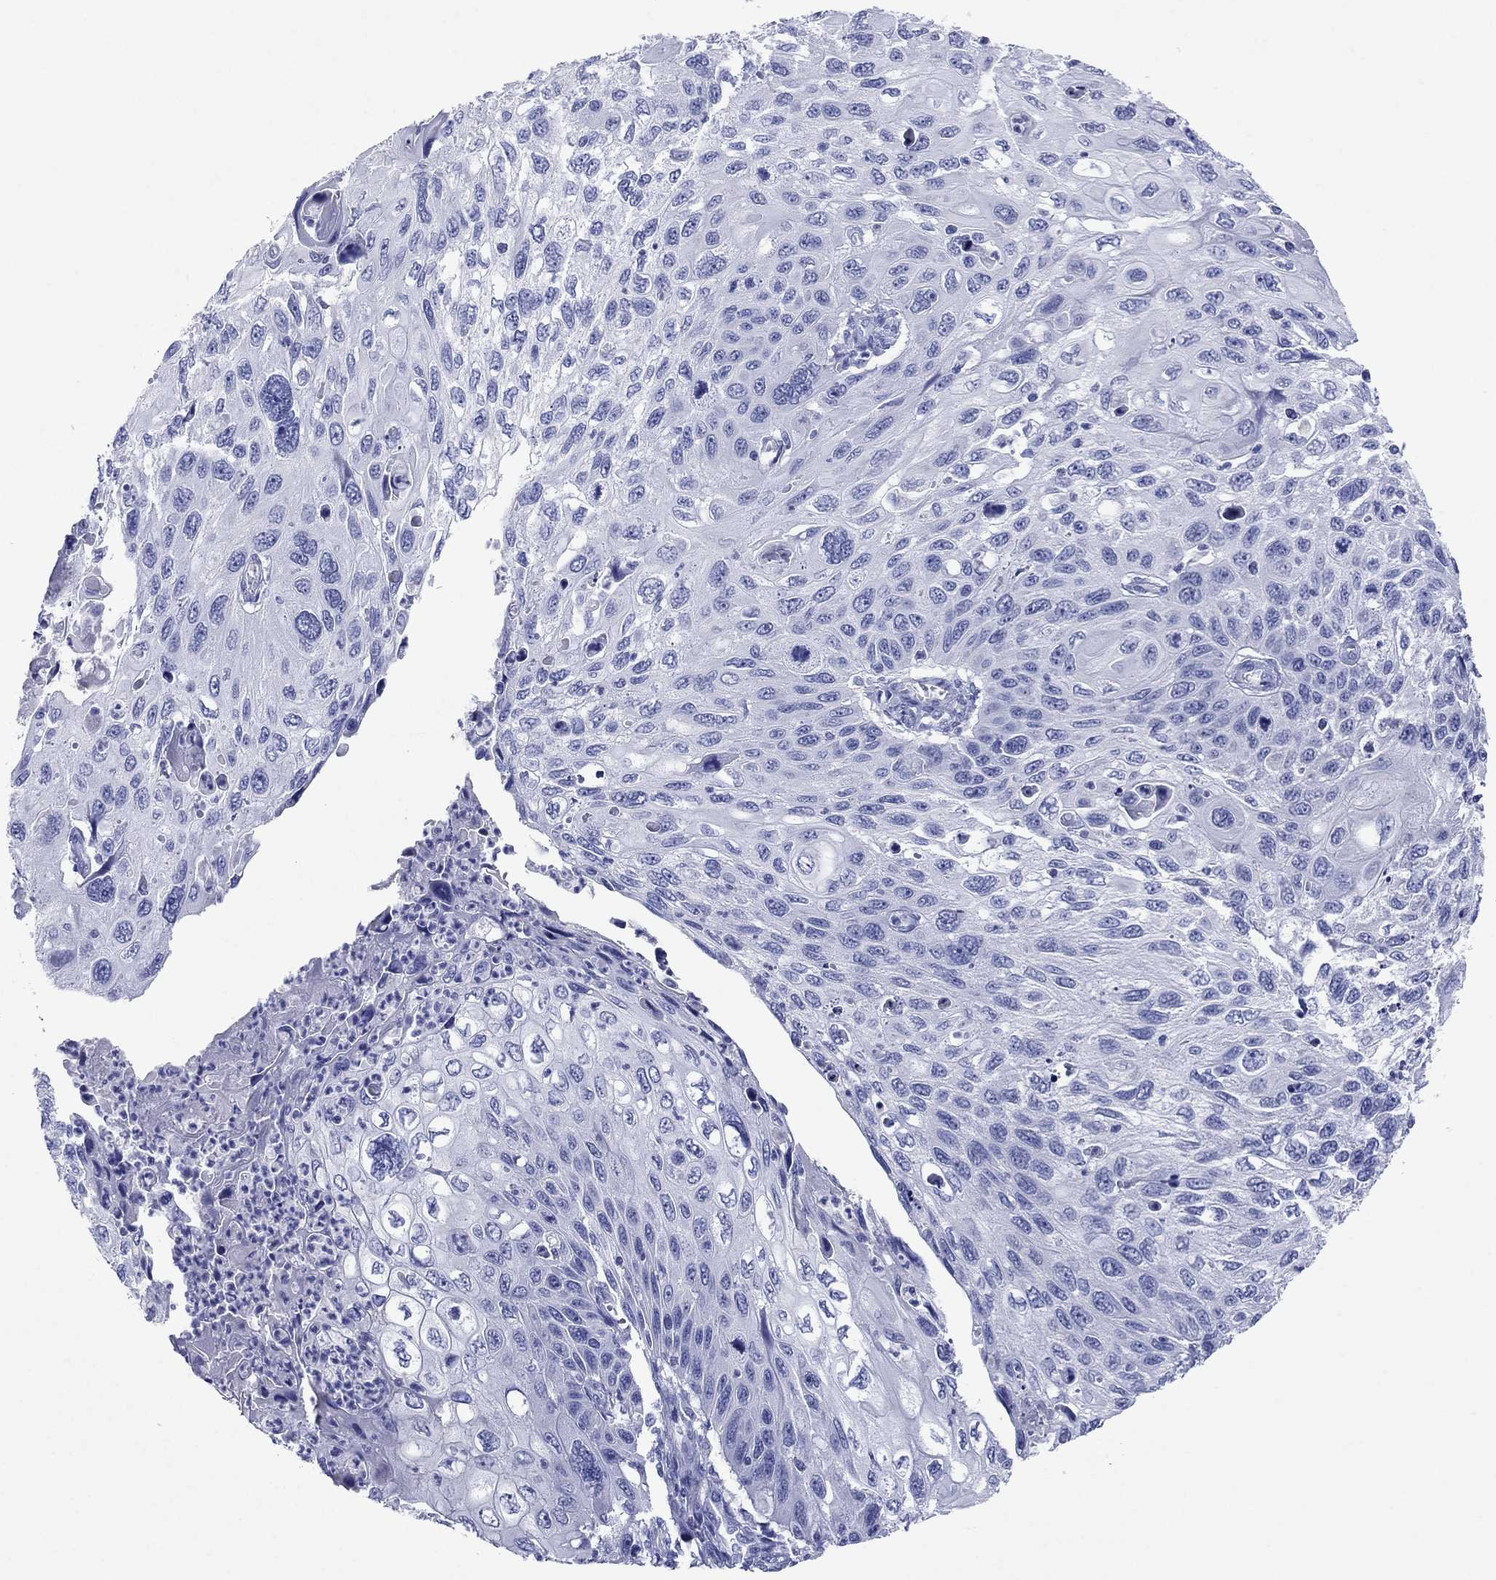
{"staining": {"intensity": "negative", "quantity": "none", "location": "none"}, "tissue": "cervical cancer", "cell_type": "Tumor cells", "image_type": "cancer", "snomed": [{"axis": "morphology", "description": "Squamous cell carcinoma, NOS"}, {"axis": "topography", "description": "Cervix"}], "caption": "Protein analysis of cervical cancer displays no significant staining in tumor cells.", "gene": "ATP4A", "patient": {"sex": "female", "age": 70}}